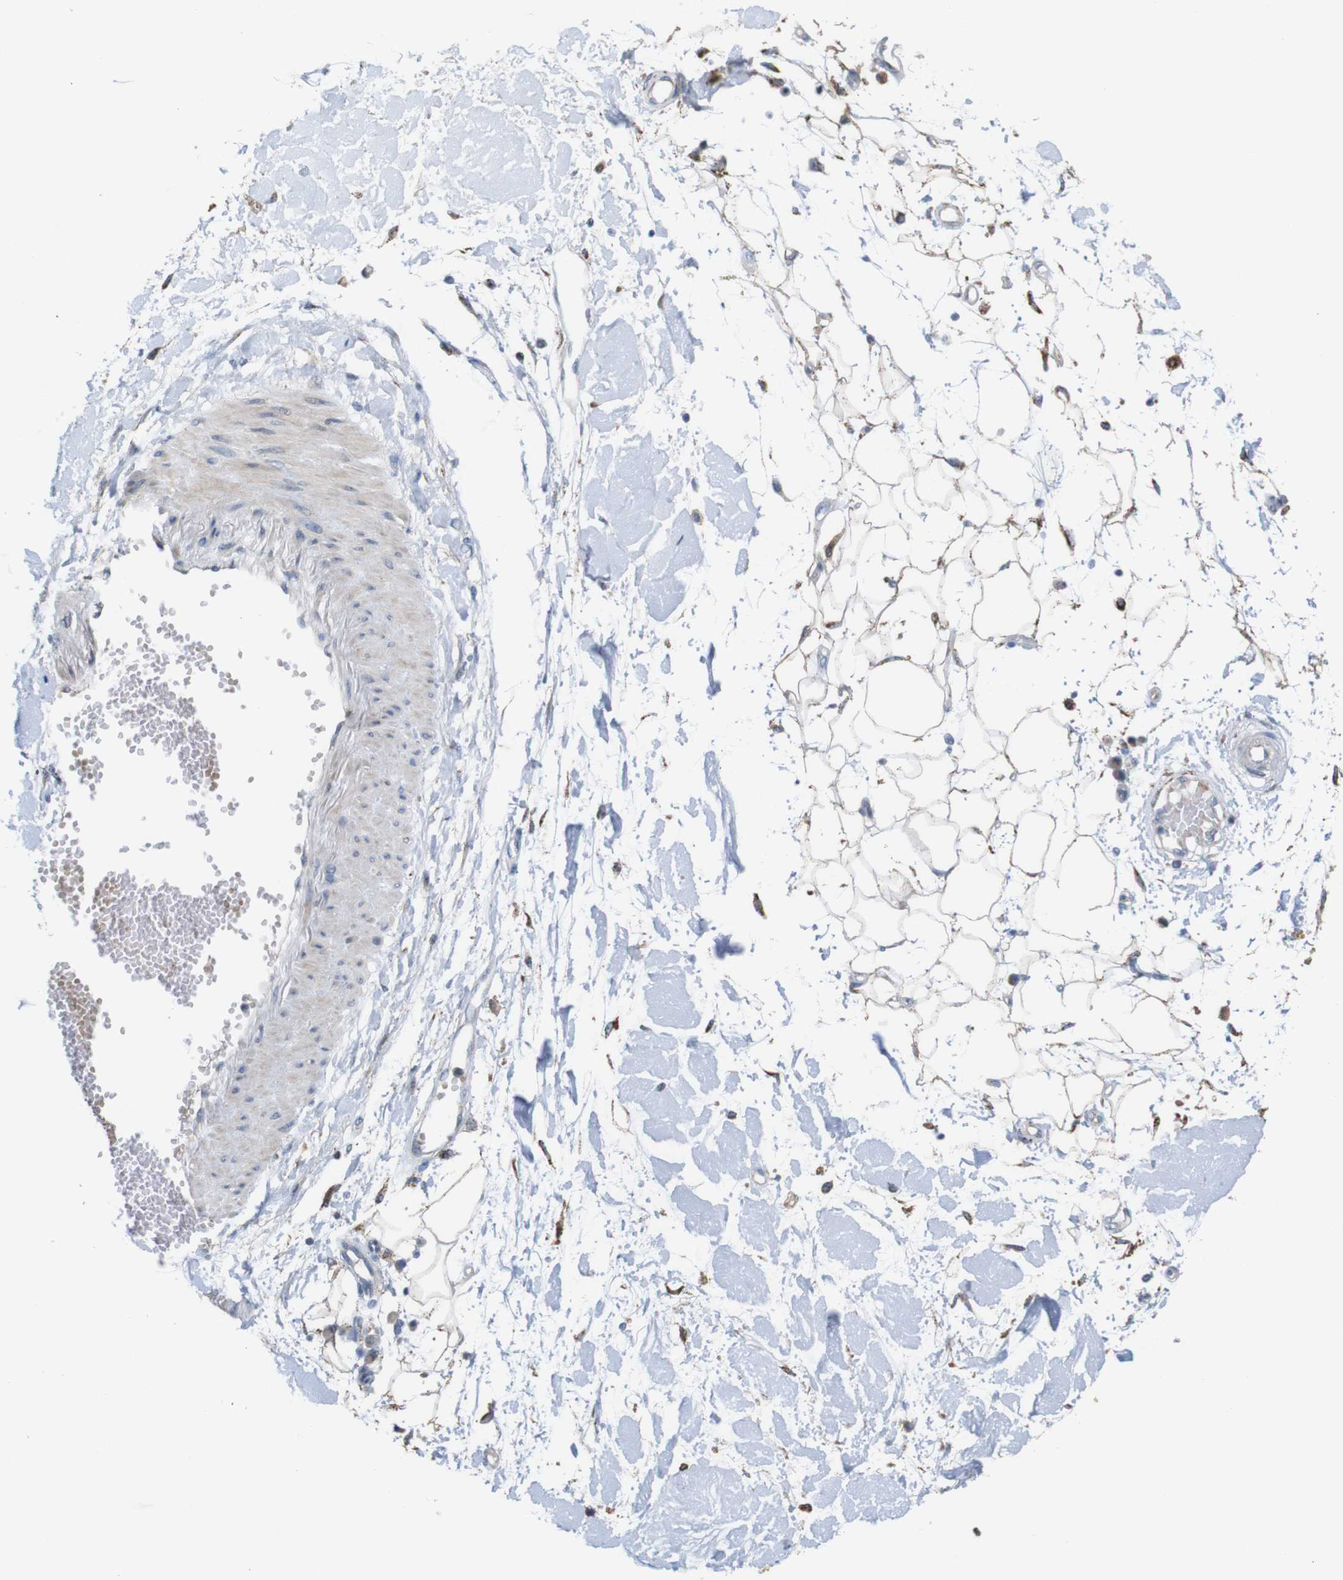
{"staining": {"intensity": "weak", "quantity": "25%-75%", "location": "cytoplasmic/membranous"}, "tissue": "adipose tissue", "cell_type": "Adipocytes", "image_type": "normal", "snomed": [{"axis": "morphology", "description": "Squamous cell carcinoma, NOS"}, {"axis": "topography", "description": "Skin"}], "caption": "About 25%-75% of adipocytes in normal adipose tissue exhibit weak cytoplasmic/membranous protein staining as visualized by brown immunohistochemical staining.", "gene": "PTPRR", "patient": {"sex": "male", "age": 83}}